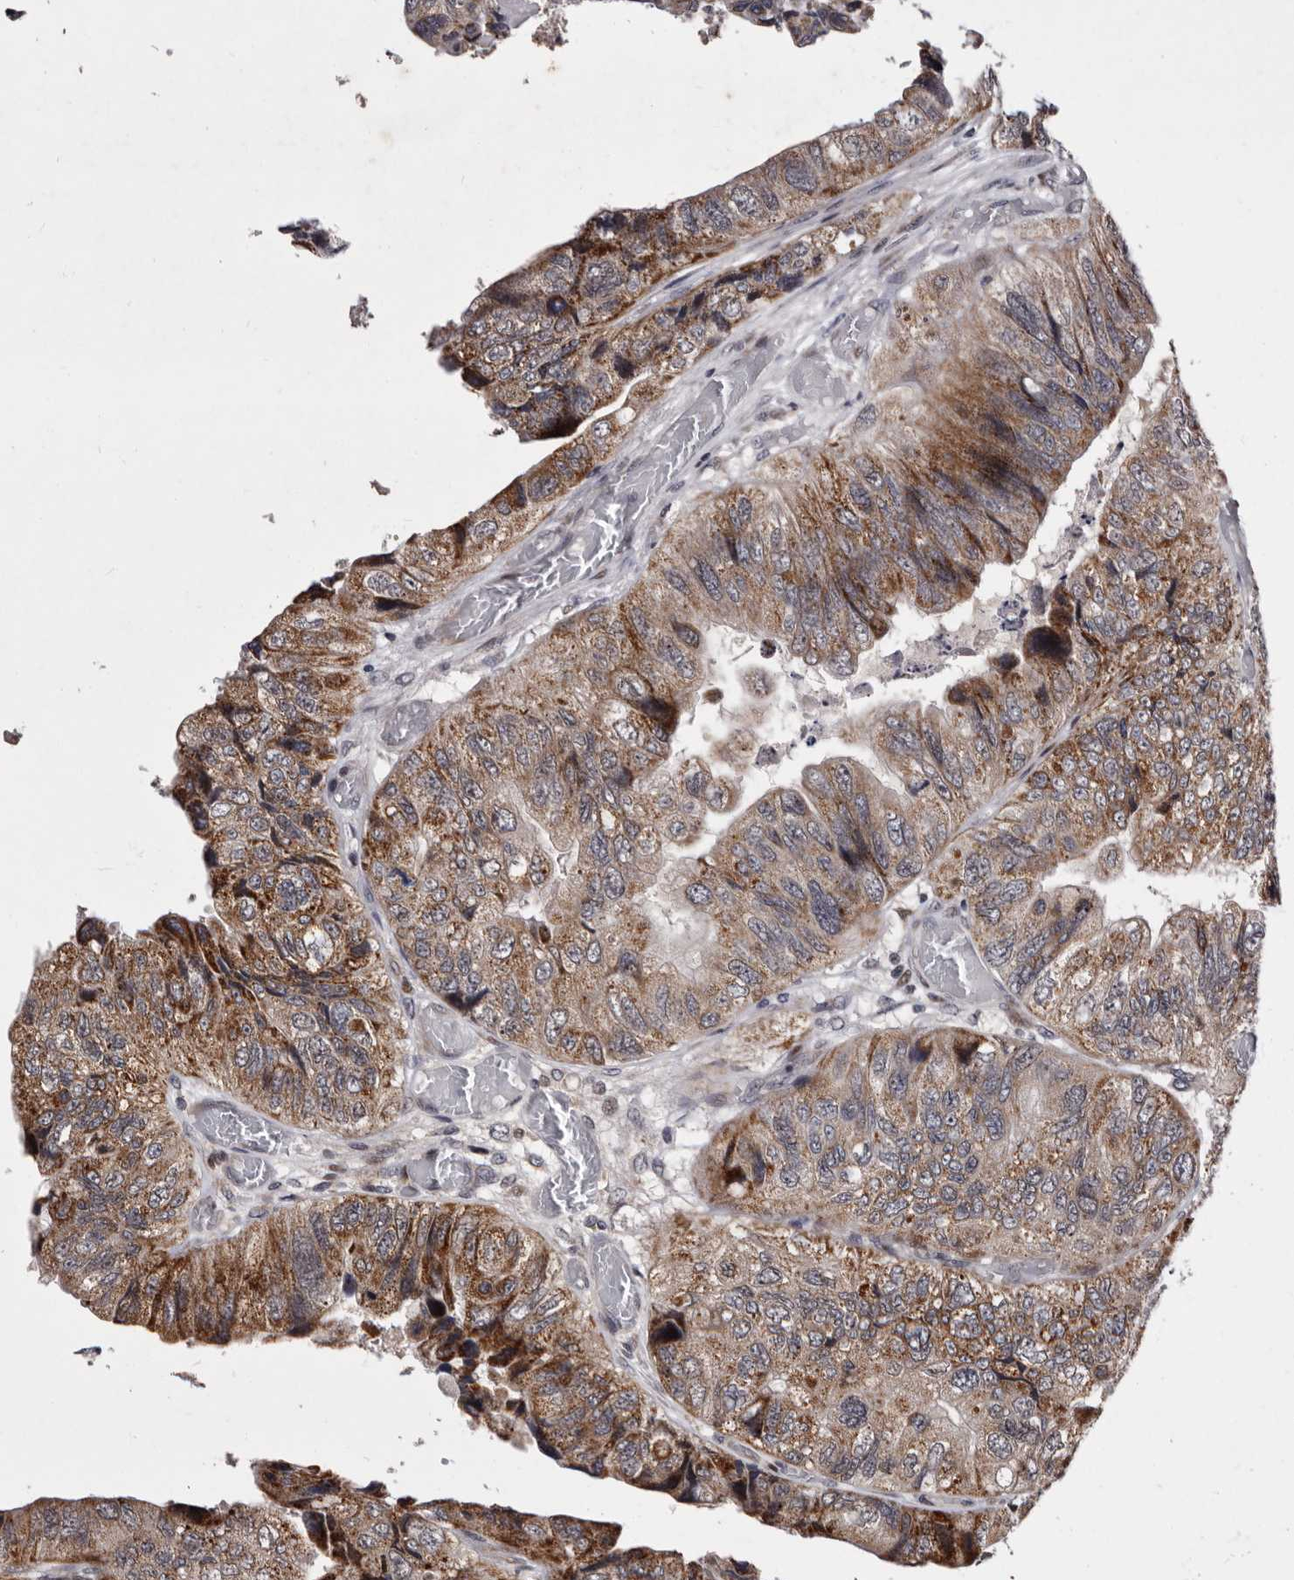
{"staining": {"intensity": "moderate", "quantity": ">75%", "location": "cytoplasmic/membranous"}, "tissue": "colorectal cancer", "cell_type": "Tumor cells", "image_type": "cancer", "snomed": [{"axis": "morphology", "description": "Adenocarcinoma, NOS"}, {"axis": "topography", "description": "Rectum"}], "caption": "High-power microscopy captured an immunohistochemistry micrograph of colorectal cancer (adenocarcinoma), revealing moderate cytoplasmic/membranous expression in about >75% of tumor cells.", "gene": "TNKS", "patient": {"sex": "male", "age": 63}}